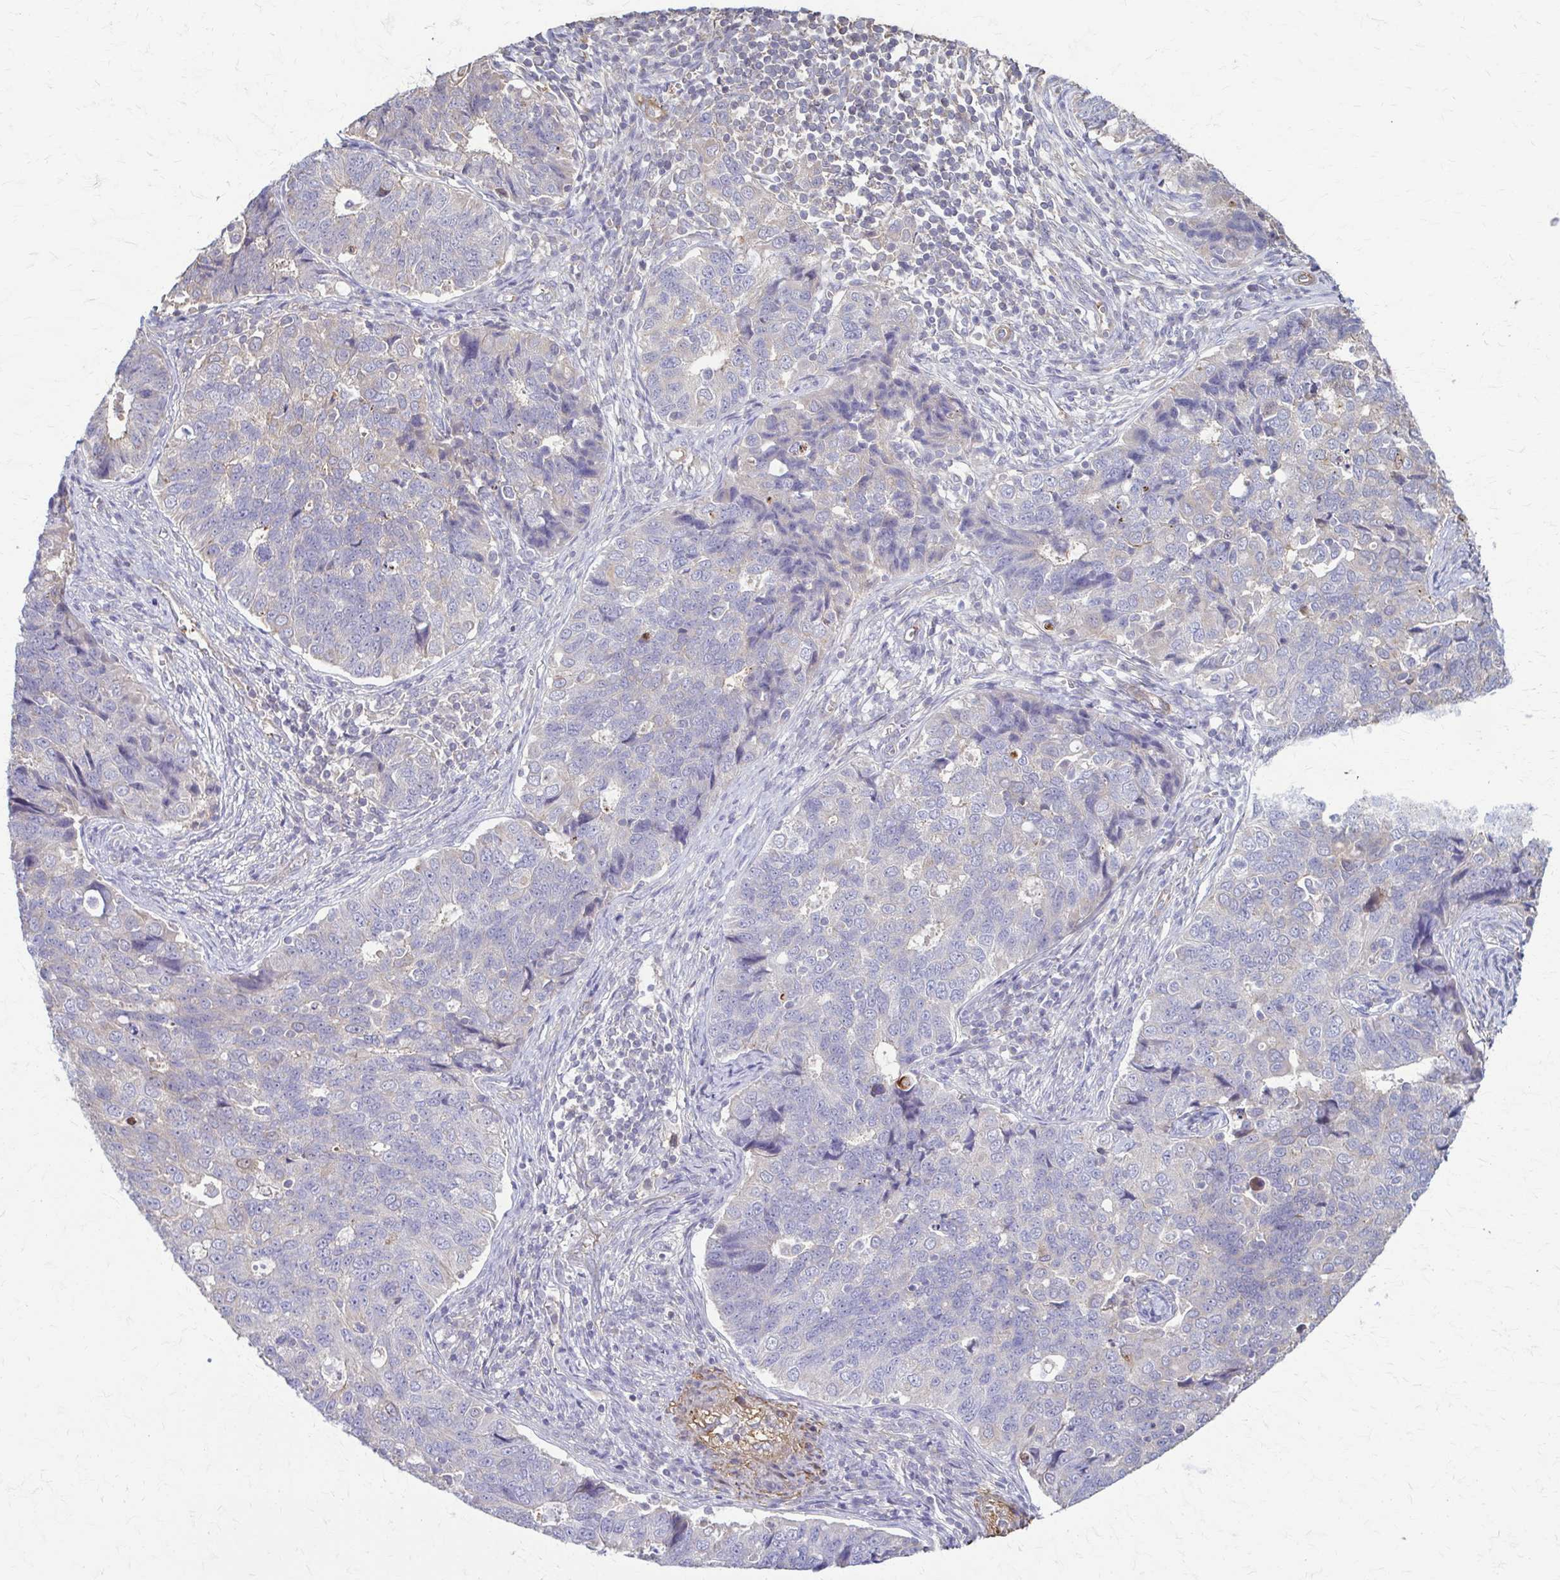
{"staining": {"intensity": "negative", "quantity": "none", "location": "none"}, "tissue": "endometrial cancer", "cell_type": "Tumor cells", "image_type": "cancer", "snomed": [{"axis": "morphology", "description": "Adenocarcinoma, NOS"}, {"axis": "topography", "description": "Endometrium"}], "caption": "This histopathology image is of endometrial cancer stained with immunohistochemistry to label a protein in brown with the nuclei are counter-stained blue. There is no staining in tumor cells. The staining was performed using DAB (3,3'-diaminobenzidine) to visualize the protein expression in brown, while the nuclei were stained in blue with hematoxylin (Magnification: 20x).", "gene": "DSP", "patient": {"sex": "female", "age": 43}}